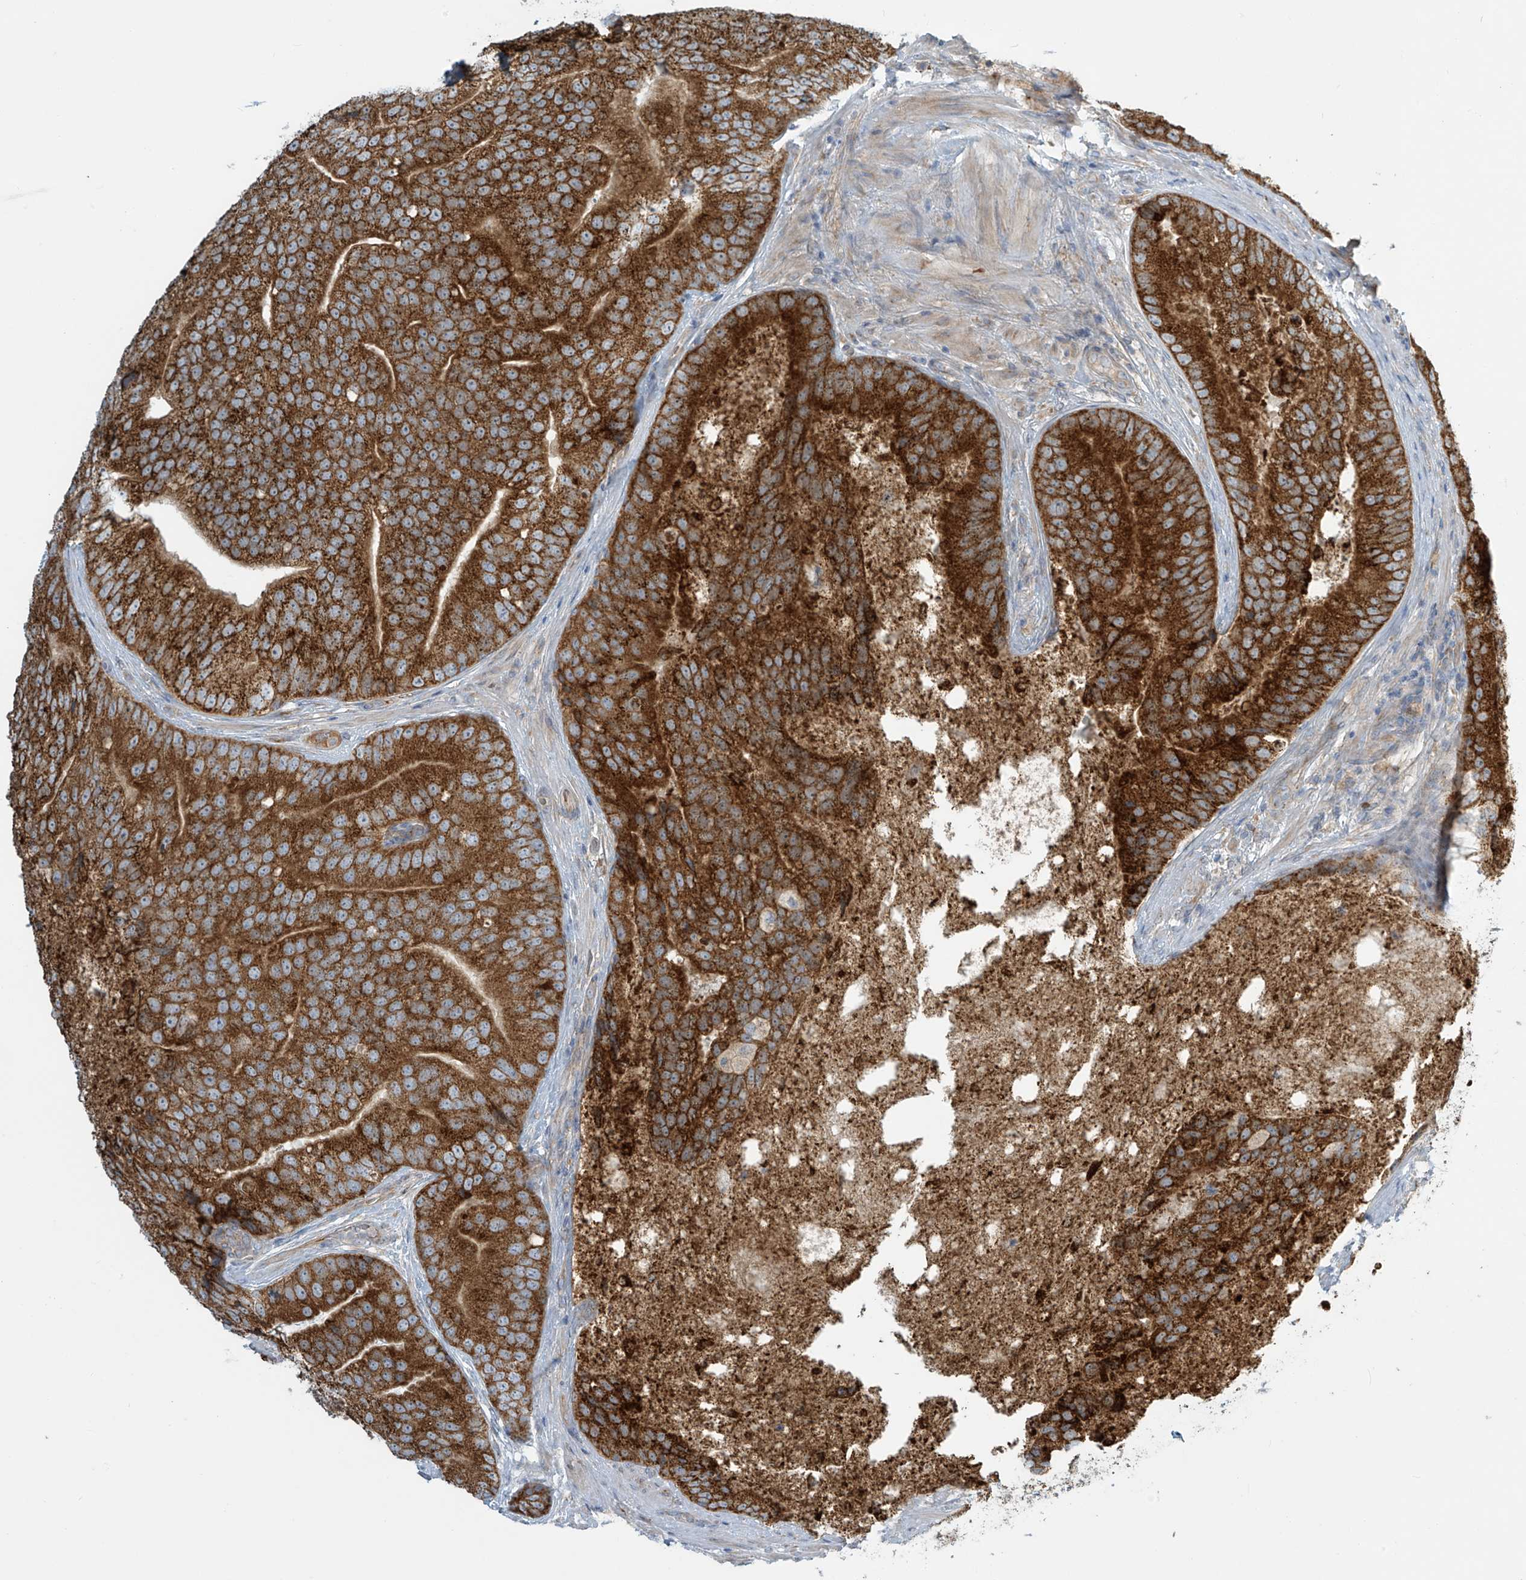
{"staining": {"intensity": "strong", "quantity": ">75%", "location": "cytoplasmic/membranous"}, "tissue": "prostate cancer", "cell_type": "Tumor cells", "image_type": "cancer", "snomed": [{"axis": "morphology", "description": "Adenocarcinoma, High grade"}, {"axis": "topography", "description": "Prostate"}], "caption": "The image exhibits a brown stain indicating the presence of a protein in the cytoplasmic/membranous of tumor cells in prostate cancer.", "gene": "LZTS3", "patient": {"sex": "male", "age": 70}}